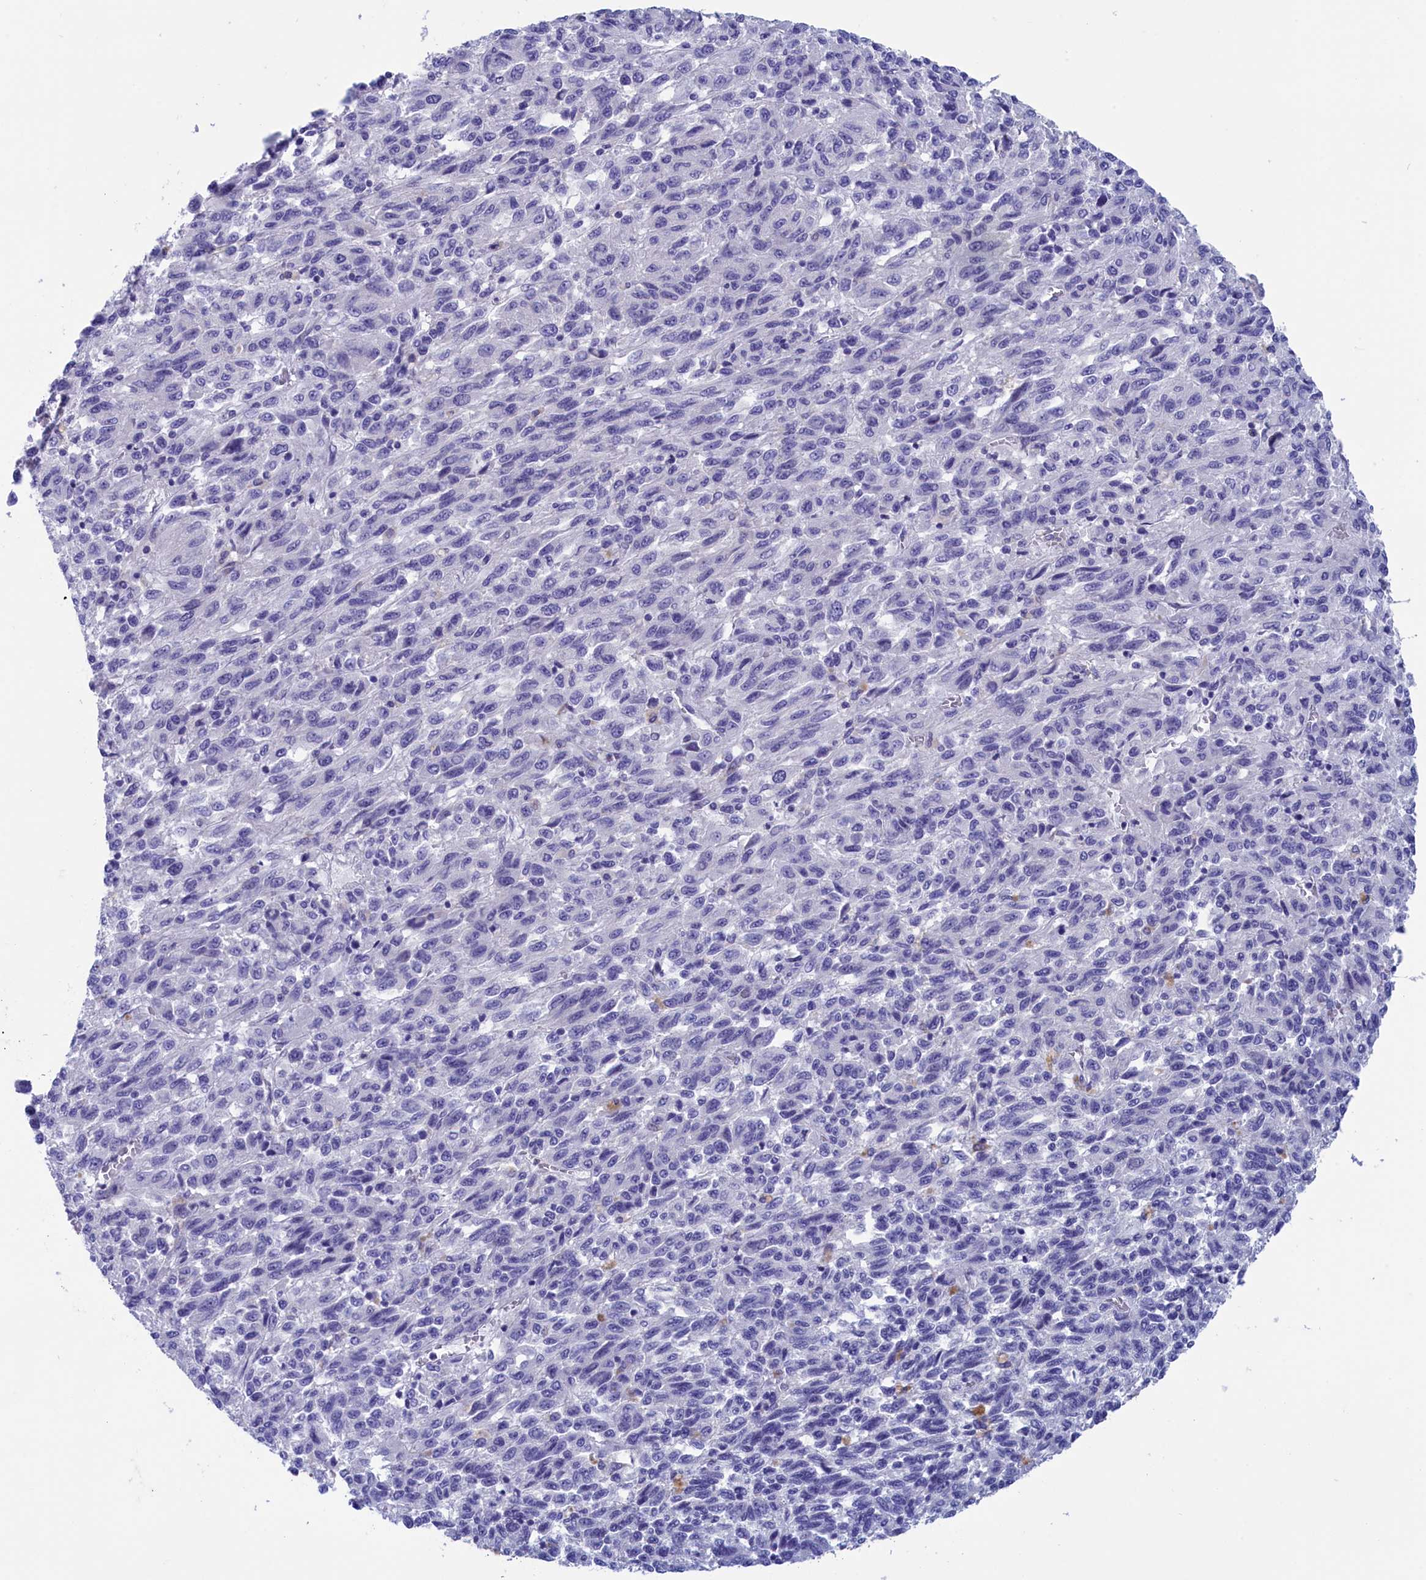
{"staining": {"intensity": "negative", "quantity": "none", "location": "none"}, "tissue": "melanoma", "cell_type": "Tumor cells", "image_type": "cancer", "snomed": [{"axis": "morphology", "description": "Malignant melanoma, Metastatic site"}, {"axis": "topography", "description": "Lung"}], "caption": "A histopathology image of melanoma stained for a protein reveals no brown staining in tumor cells.", "gene": "VPS35L", "patient": {"sex": "male", "age": 64}}